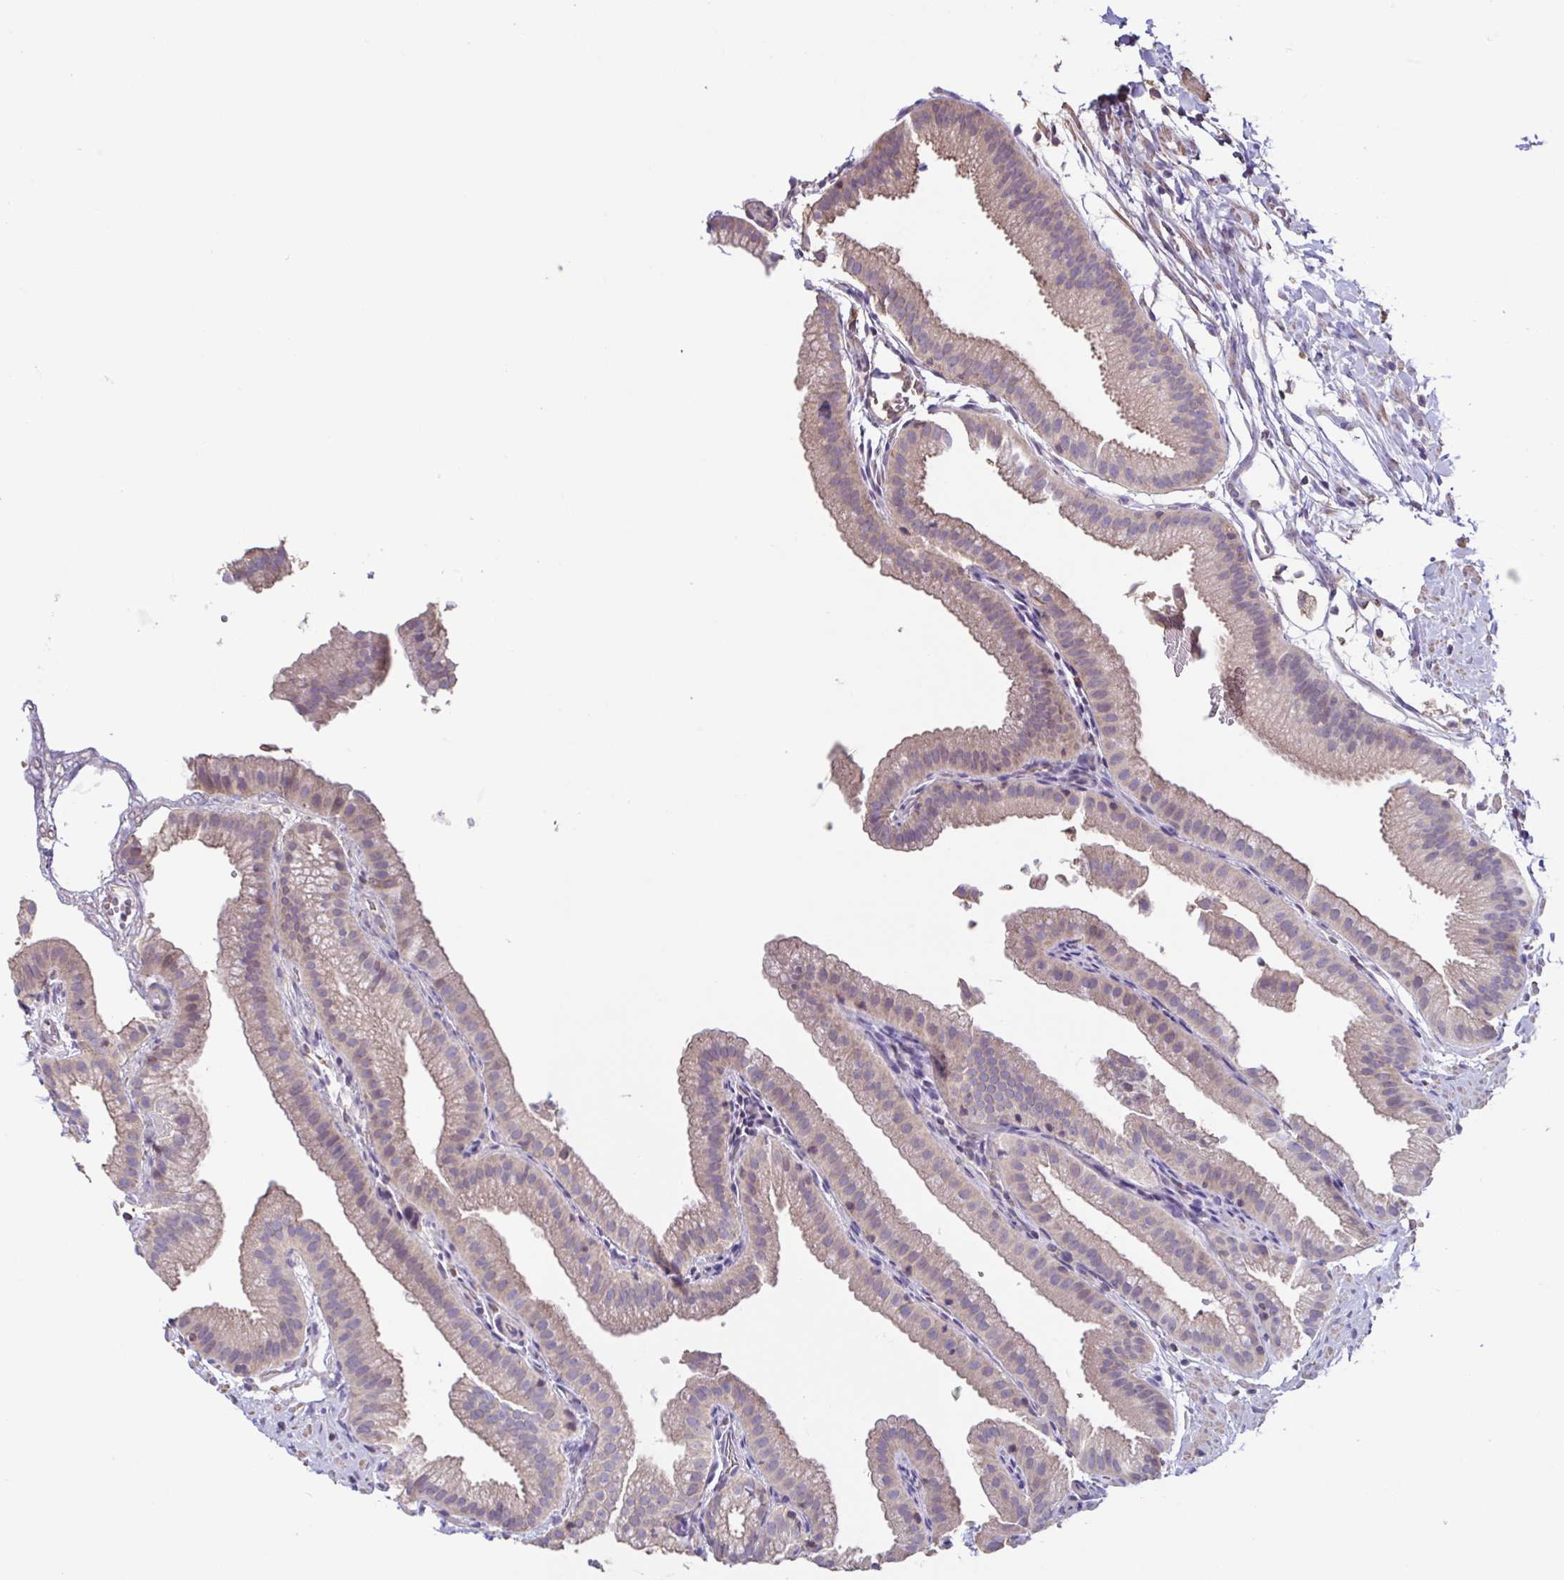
{"staining": {"intensity": "weak", "quantity": "25%-75%", "location": "cytoplasmic/membranous"}, "tissue": "gallbladder", "cell_type": "Glandular cells", "image_type": "normal", "snomed": [{"axis": "morphology", "description": "Normal tissue, NOS"}, {"axis": "topography", "description": "Gallbladder"}], "caption": "The micrograph shows a brown stain indicating the presence of a protein in the cytoplasmic/membranous of glandular cells in gallbladder. (DAB IHC with brightfield microscopy, high magnification).", "gene": "ACTRT2", "patient": {"sex": "female", "age": 63}}